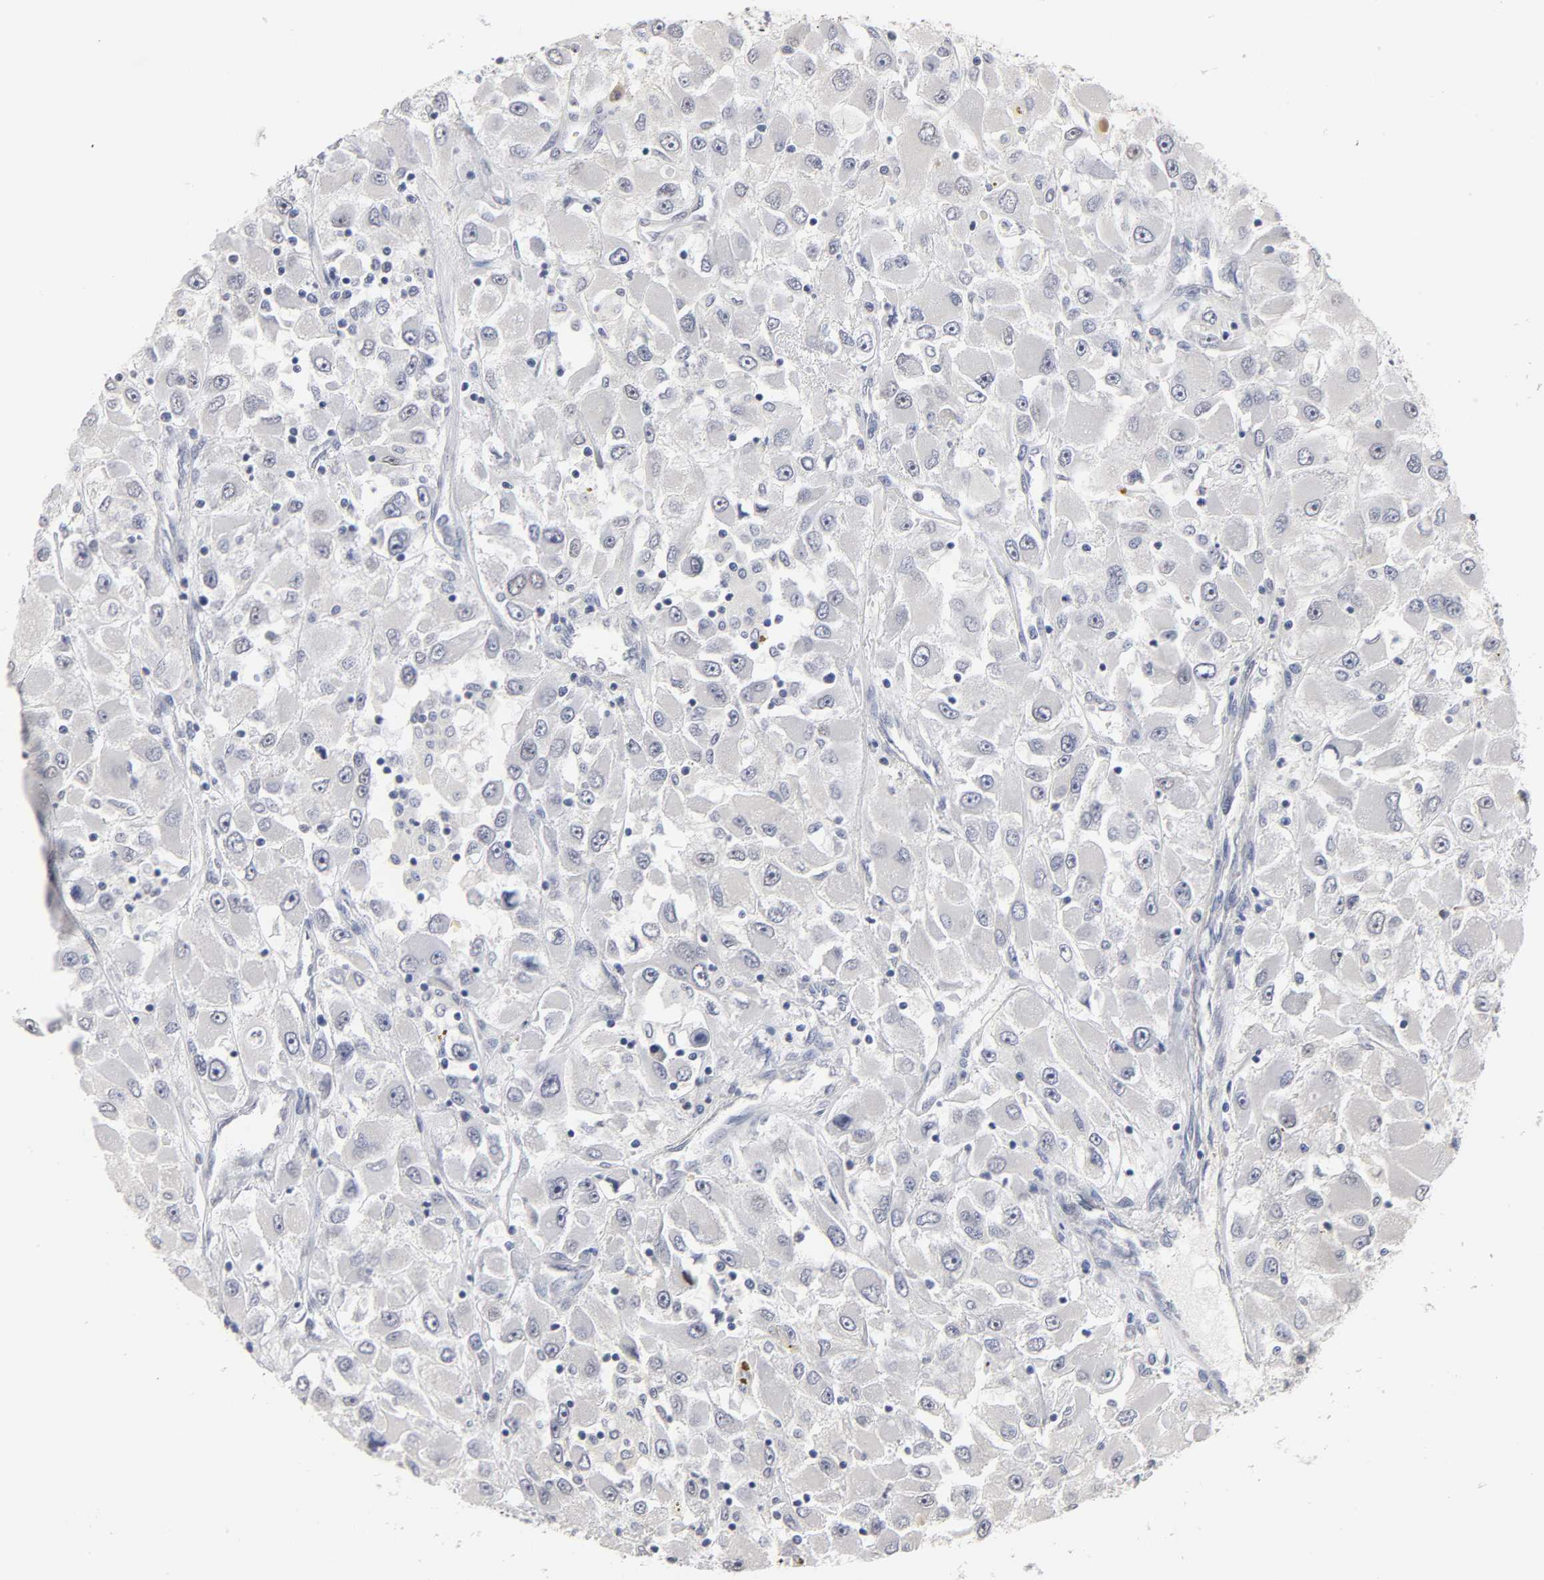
{"staining": {"intensity": "weak", "quantity": "<25%", "location": "nuclear"}, "tissue": "renal cancer", "cell_type": "Tumor cells", "image_type": "cancer", "snomed": [{"axis": "morphology", "description": "Adenocarcinoma, NOS"}, {"axis": "topography", "description": "Kidney"}], "caption": "Immunohistochemical staining of human renal adenocarcinoma displays no significant staining in tumor cells. The staining was performed using DAB (3,3'-diaminobenzidine) to visualize the protein expression in brown, while the nuclei were stained in blue with hematoxylin (Magnification: 20x).", "gene": "HNF4A", "patient": {"sex": "female", "age": 52}}